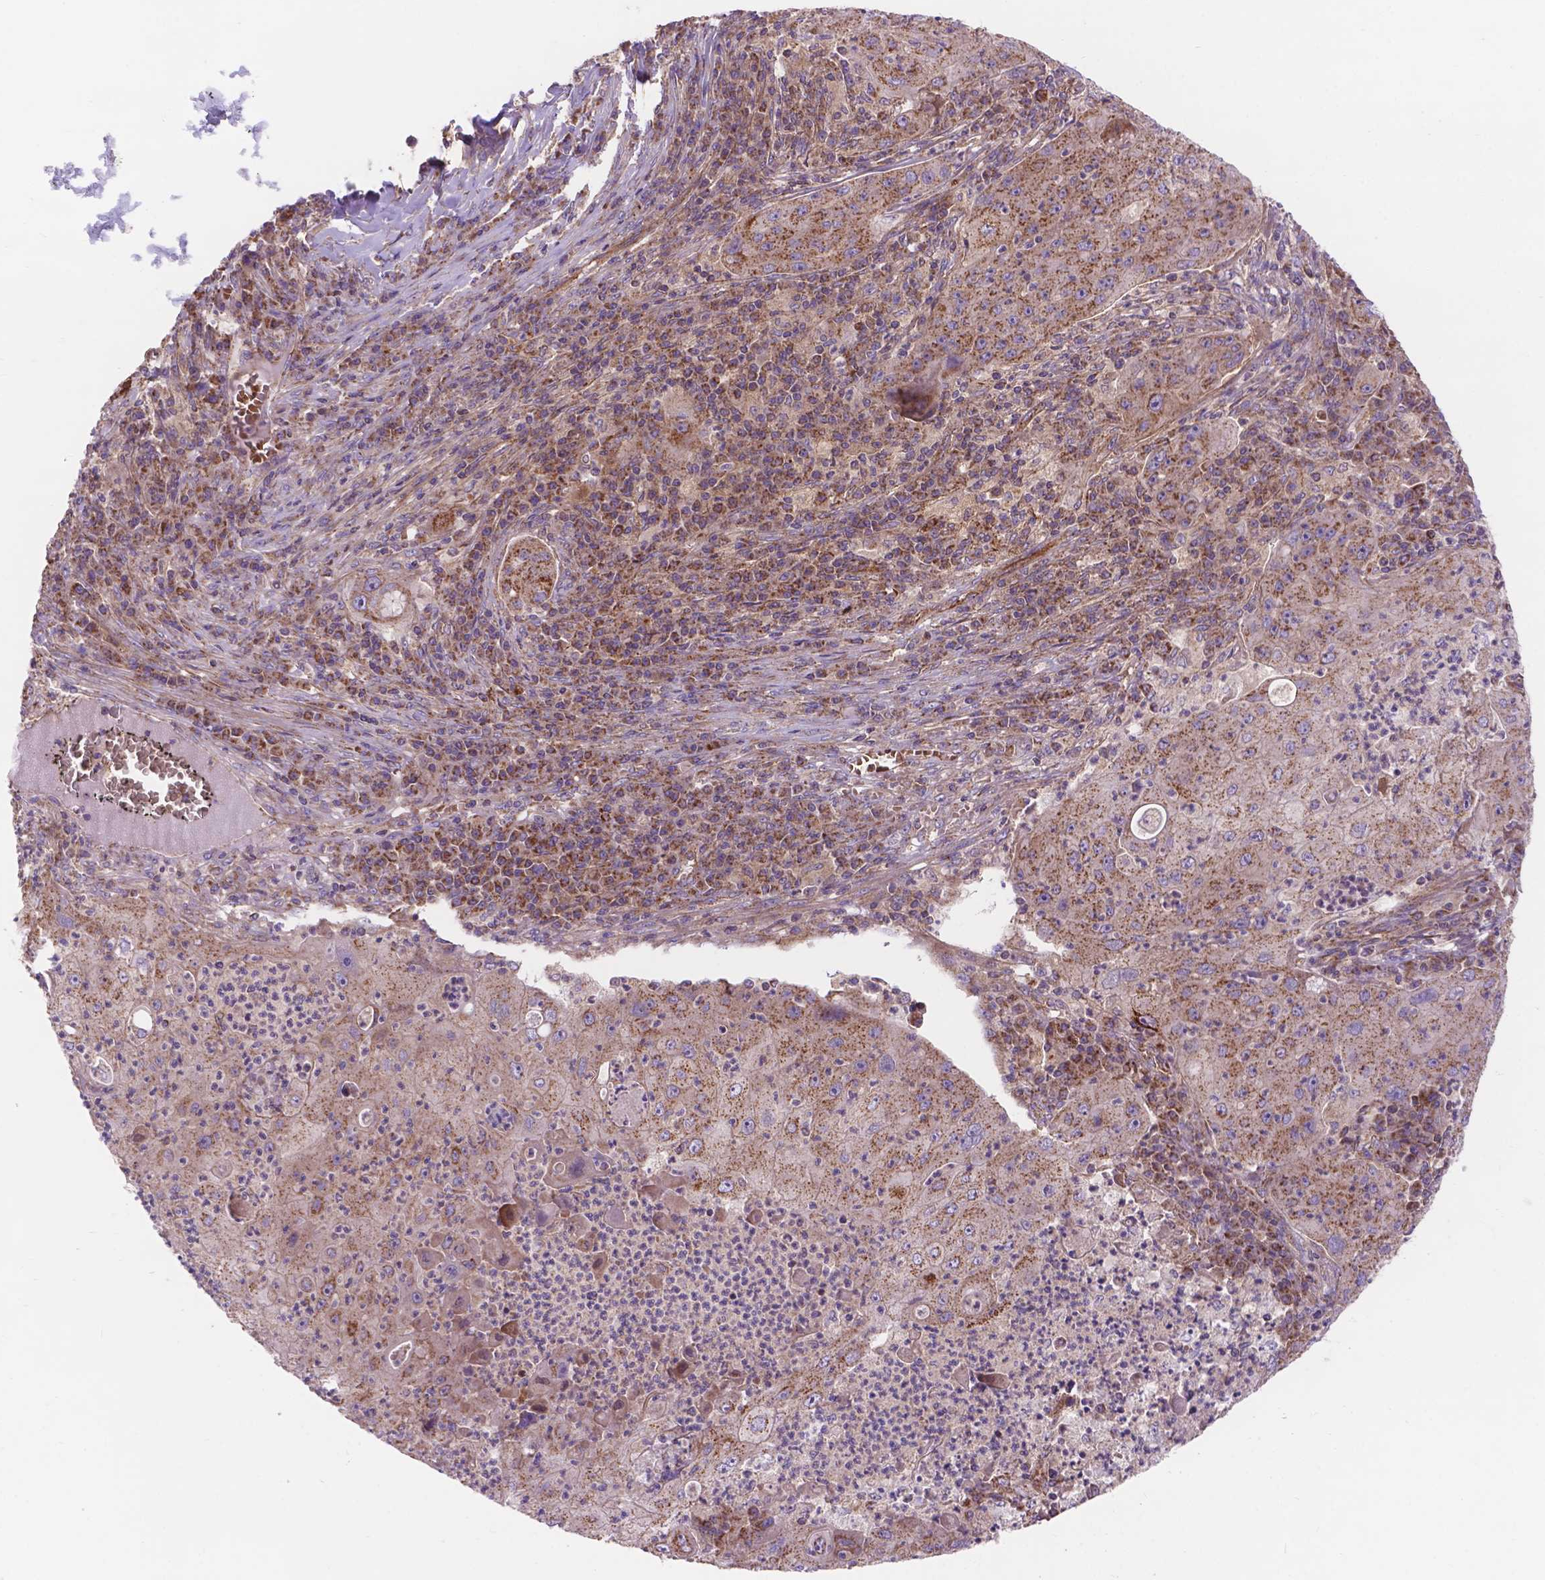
{"staining": {"intensity": "moderate", "quantity": ">75%", "location": "cytoplasmic/membranous"}, "tissue": "lung cancer", "cell_type": "Tumor cells", "image_type": "cancer", "snomed": [{"axis": "morphology", "description": "Squamous cell carcinoma, NOS"}, {"axis": "topography", "description": "Lung"}], "caption": "Immunohistochemical staining of human lung cancer (squamous cell carcinoma) demonstrates medium levels of moderate cytoplasmic/membranous expression in approximately >75% of tumor cells. The staining was performed using DAB (3,3'-diaminobenzidine) to visualize the protein expression in brown, while the nuclei were stained in blue with hematoxylin (Magnification: 20x).", "gene": "AK3", "patient": {"sex": "female", "age": 59}}